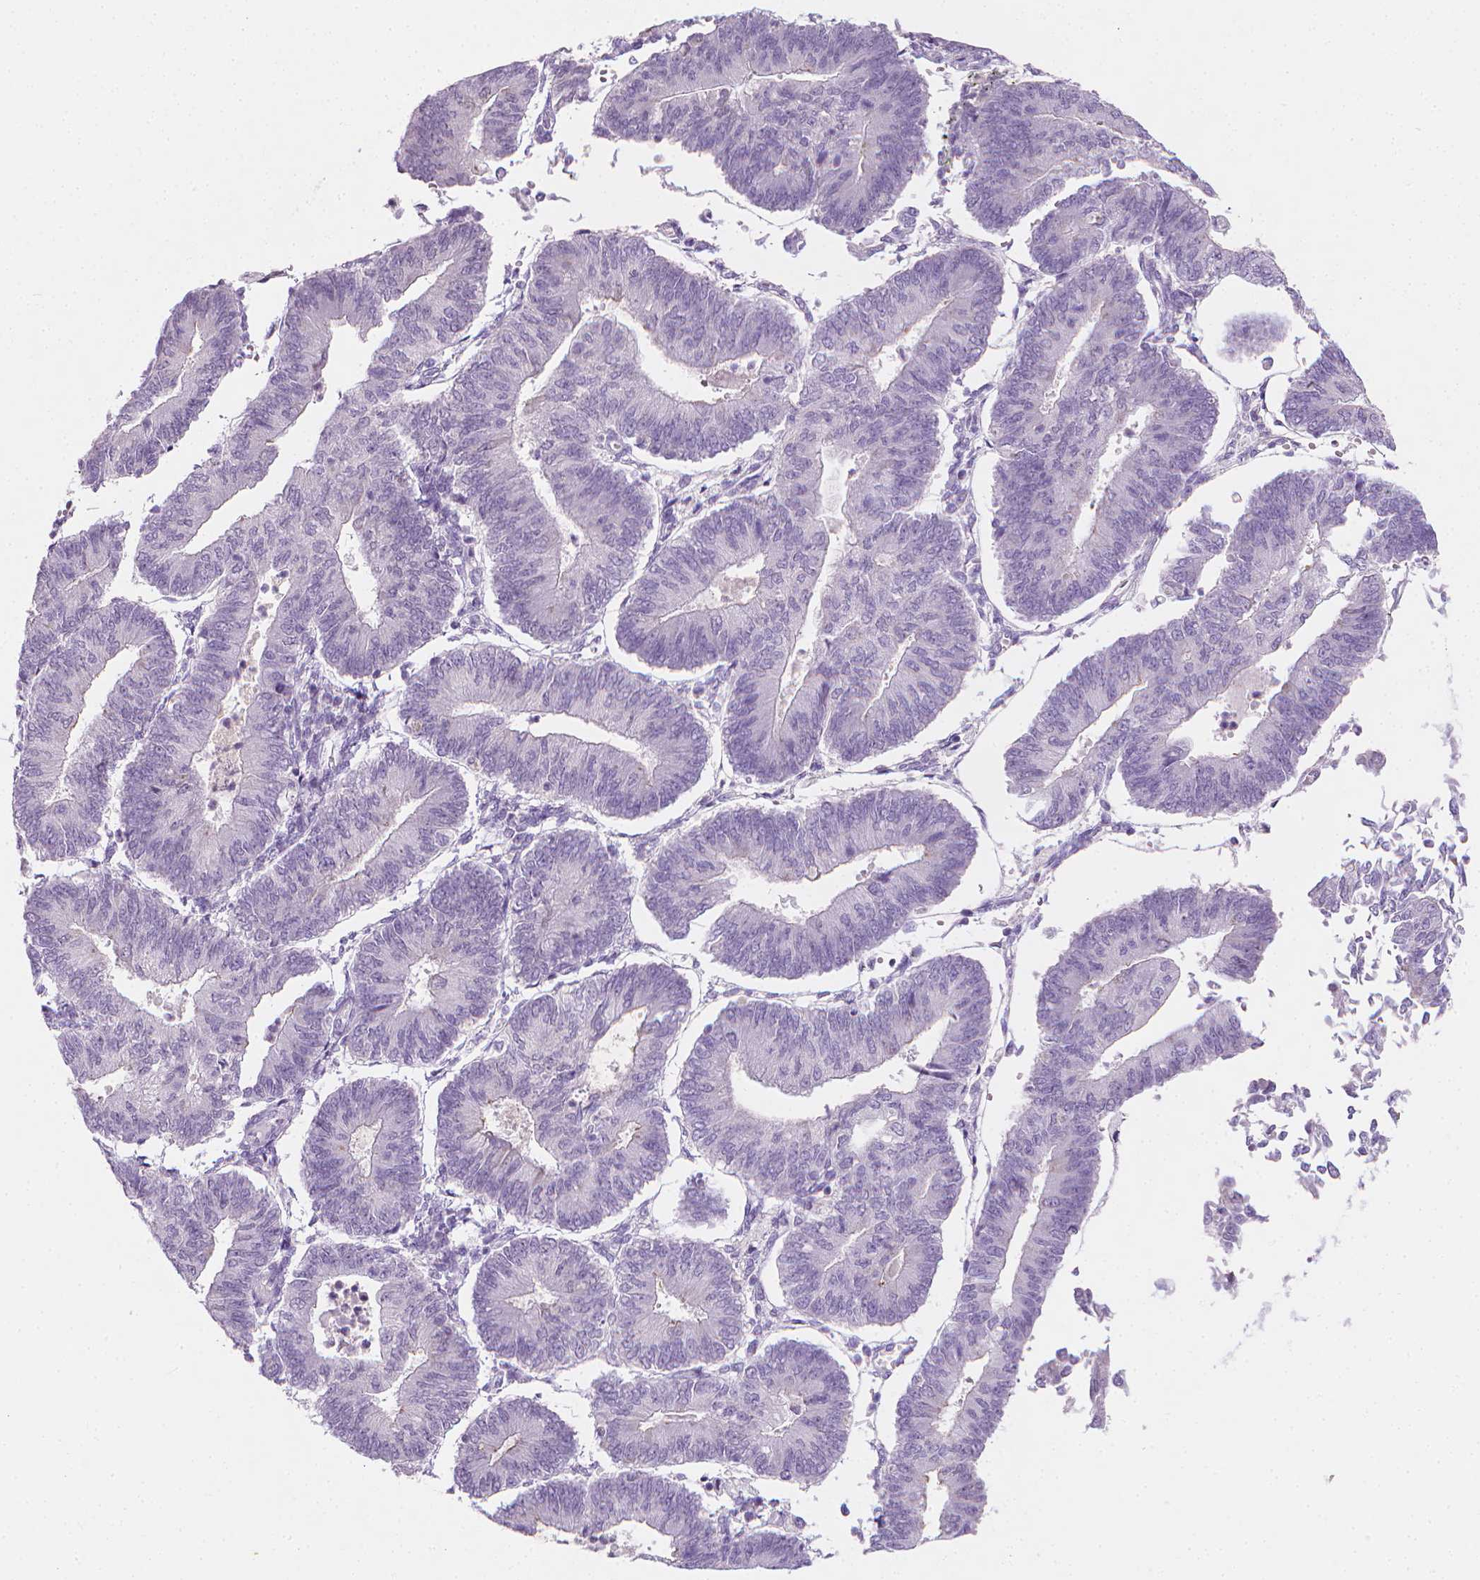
{"staining": {"intensity": "negative", "quantity": "none", "location": "none"}, "tissue": "endometrial cancer", "cell_type": "Tumor cells", "image_type": "cancer", "snomed": [{"axis": "morphology", "description": "Adenocarcinoma, NOS"}, {"axis": "topography", "description": "Endometrium"}], "caption": "Histopathology image shows no protein staining in tumor cells of endometrial cancer (adenocarcinoma) tissue.", "gene": "DCAF8L1", "patient": {"sex": "female", "age": 65}}